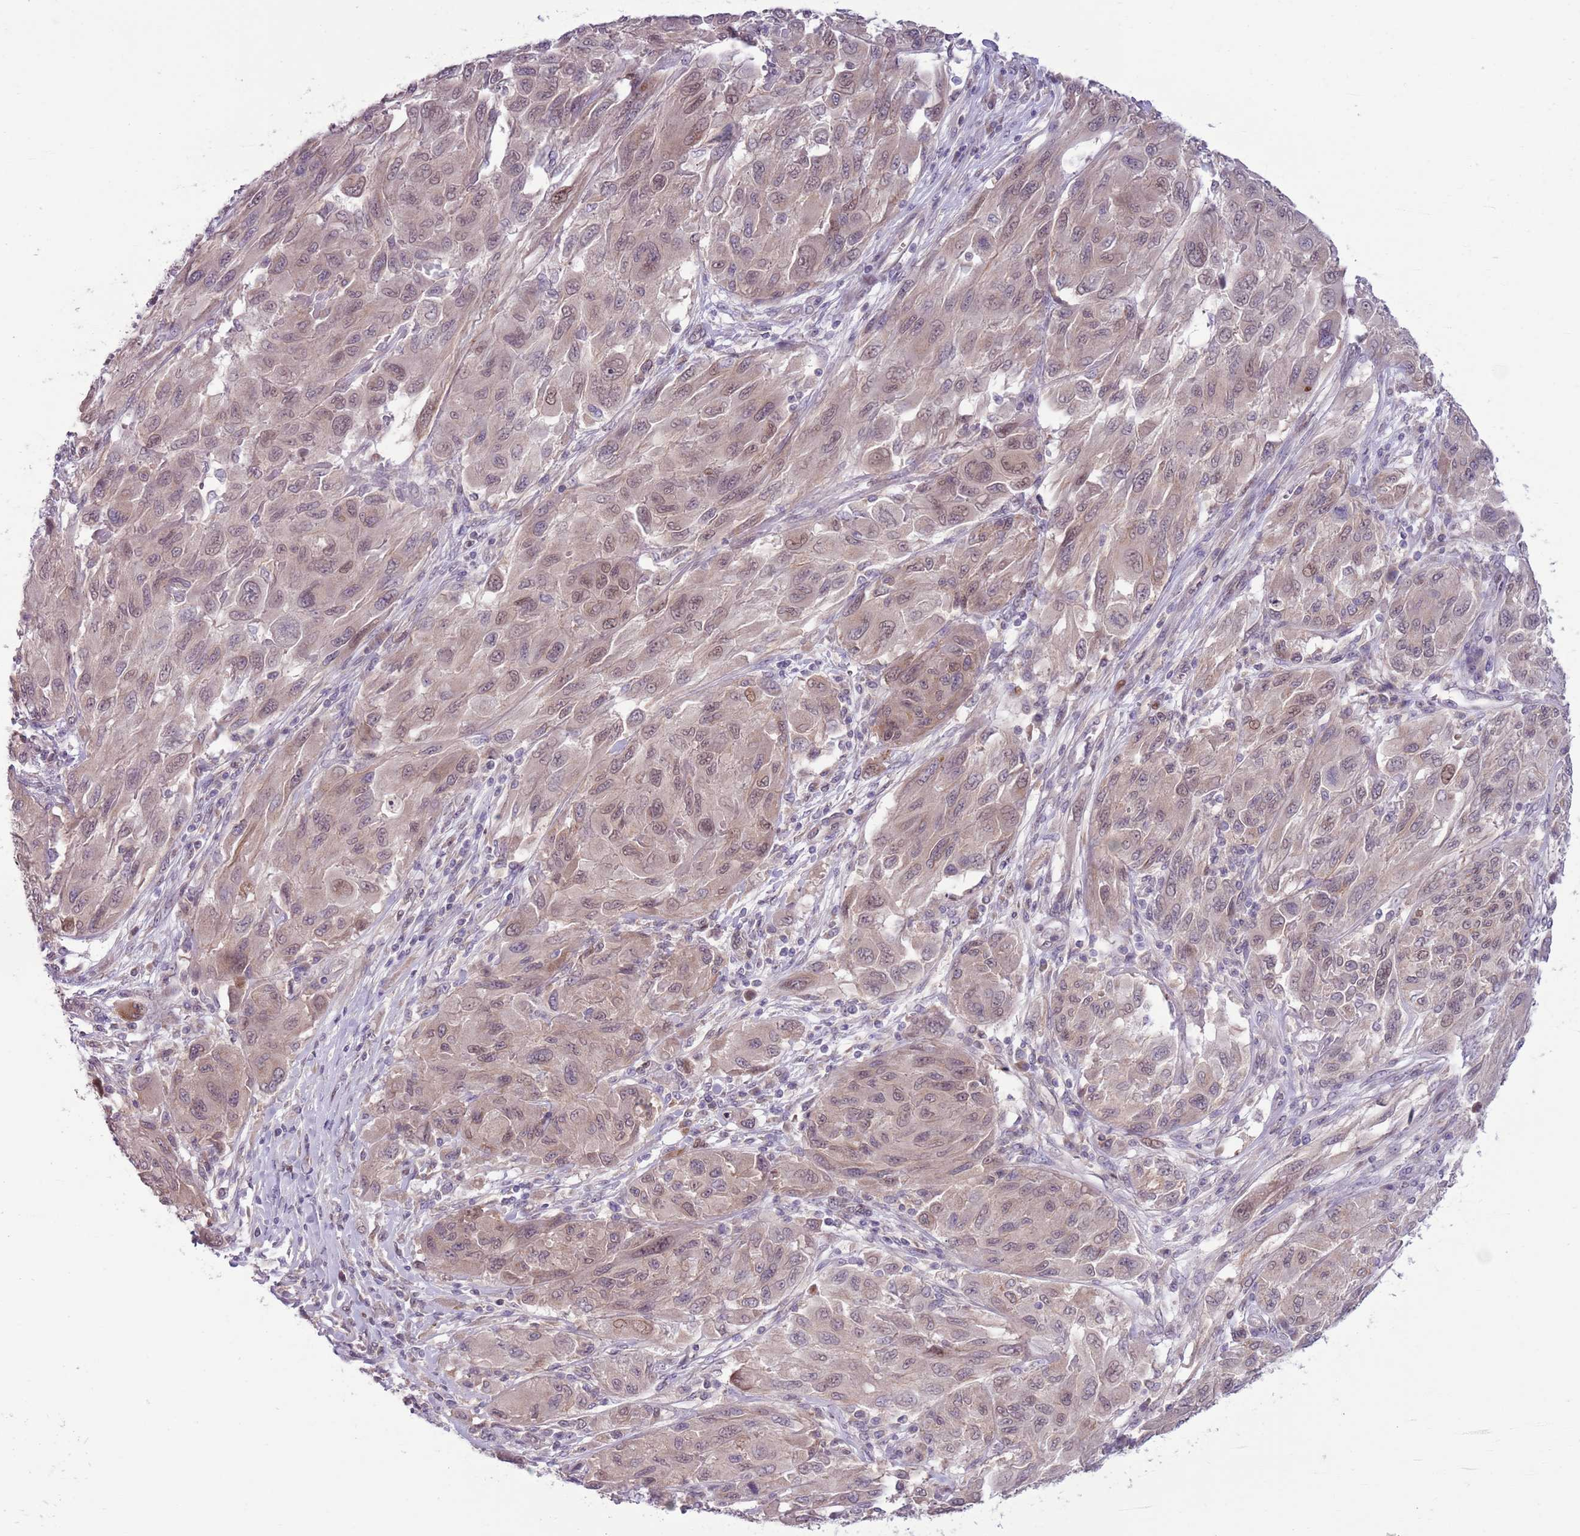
{"staining": {"intensity": "moderate", "quantity": "<25%", "location": "nuclear"}, "tissue": "melanoma", "cell_type": "Tumor cells", "image_type": "cancer", "snomed": [{"axis": "morphology", "description": "Malignant melanoma, NOS"}, {"axis": "topography", "description": "Skin"}], "caption": "A micrograph of malignant melanoma stained for a protein demonstrates moderate nuclear brown staining in tumor cells. The protein of interest is stained brown, and the nuclei are stained in blue (DAB (3,3'-diaminobenzidine) IHC with brightfield microscopy, high magnification).", "gene": "CCND2", "patient": {"sex": "female", "age": 91}}